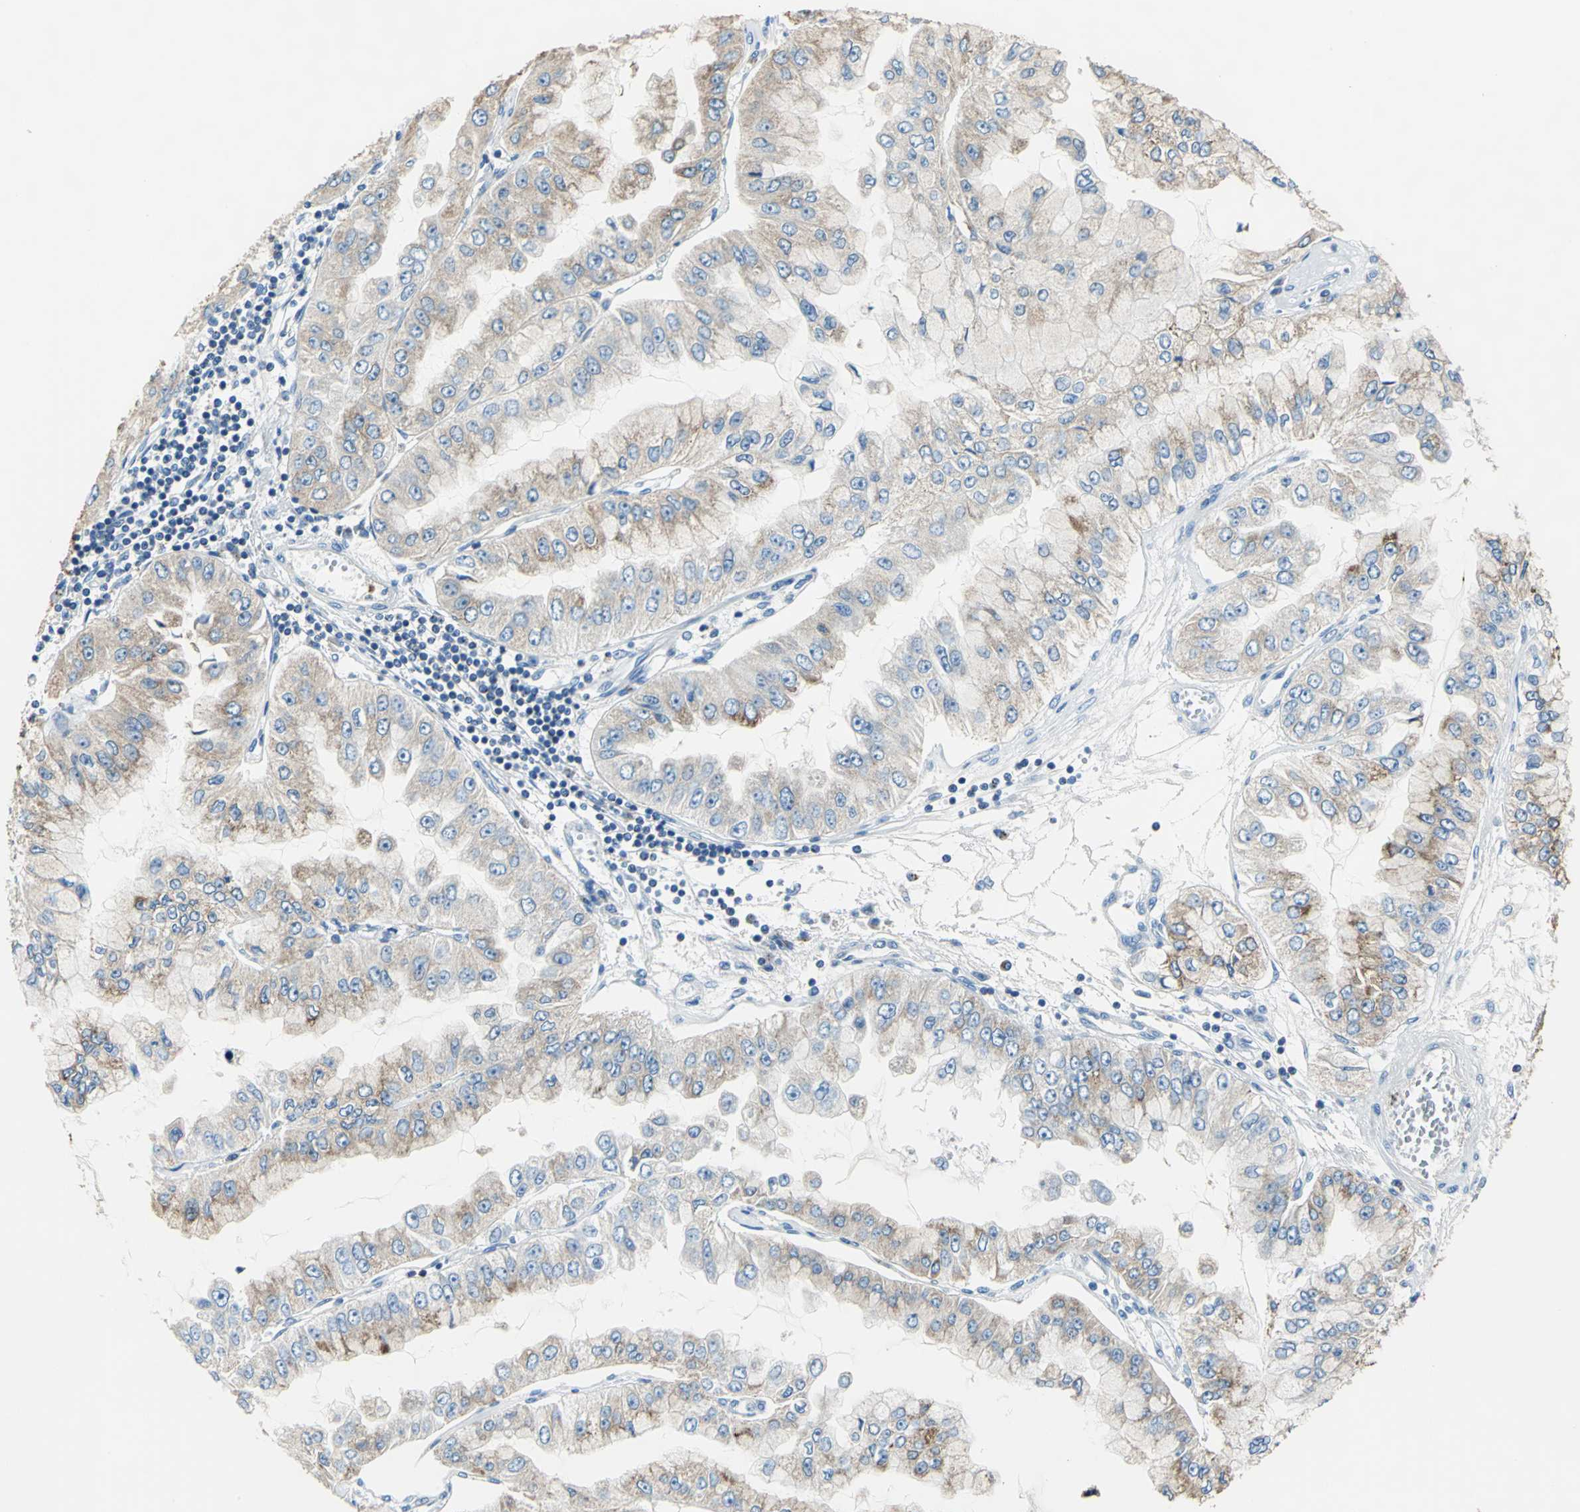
{"staining": {"intensity": "moderate", "quantity": ">75%", "location": "cytoplasmic/membranous"}, "tissue": "liver cancer", "cell_type": "Tumor cells", "image_type": "cancer", "snomed": [{"axis": "morphology", "description": "Cholangiocarcinoma"}, {"axis": "topography", "description": "Liver"}], "caption": "Human liver cancer (cholangiocarcinoma) stained with a brown dye displays moderate cytoplasmic/membranous positive expression in about >75% of tumor cells.", "gene": "SEPTIN6", "patient": {"sex": "female", "age": 79}}